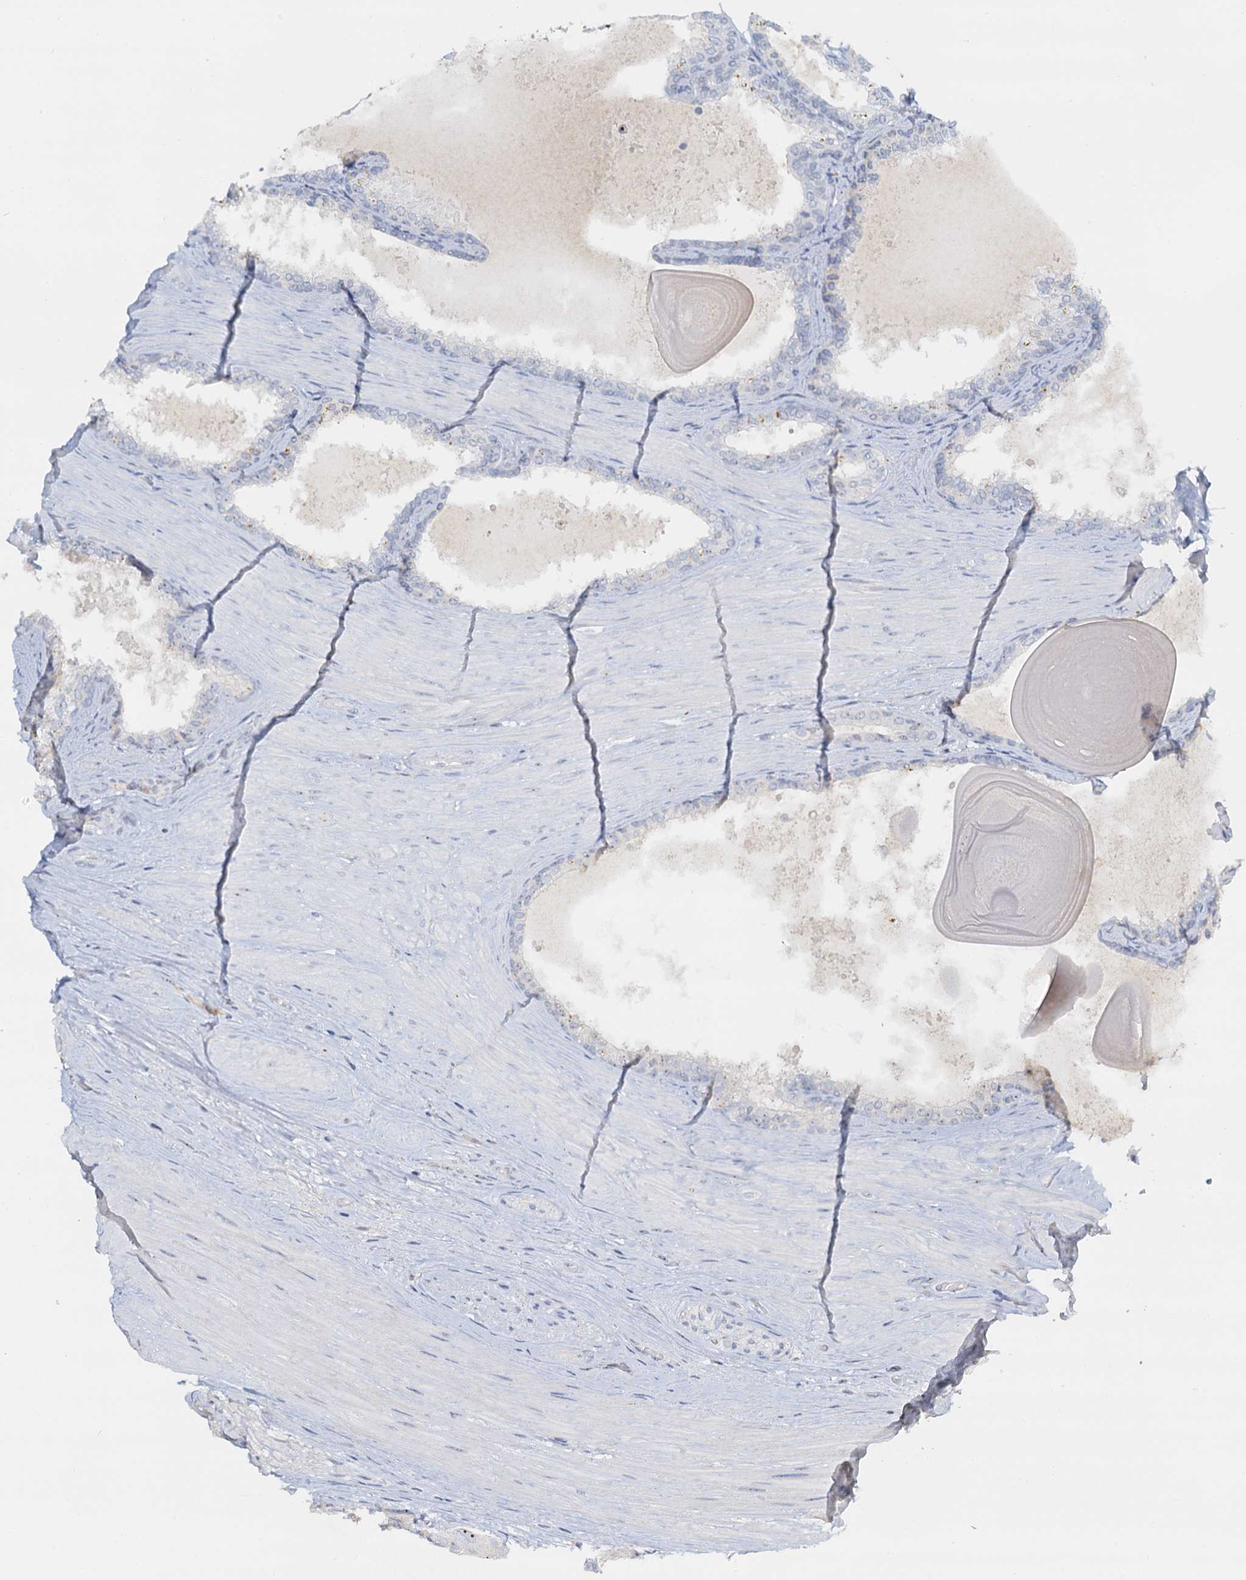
{"staining": {"intensity": "negative", "quantity": "none", "location": "none"}, "tissue": "prostate cancer", "cell_type": "Tumor cells", "image_type": "cancer", "snomed": [{"axis": "morphology", "description": "Adenocarcinoma, High grade"}, {"axis": "topography", "description": "Prostate"}], "caption": "High magnification brightfield microscopy of prostate cancer (high-grade adenocarcinoma) stained with DAB (brown) and counterstained with hematoxylin (blue): tumor cells show no significant staining. The staining is performed using DAB brown chromogen with nuclei counter-stained in using hematoxylin.", "gene": "NOP2", "patient": {"sex": "male", "age": 65}}